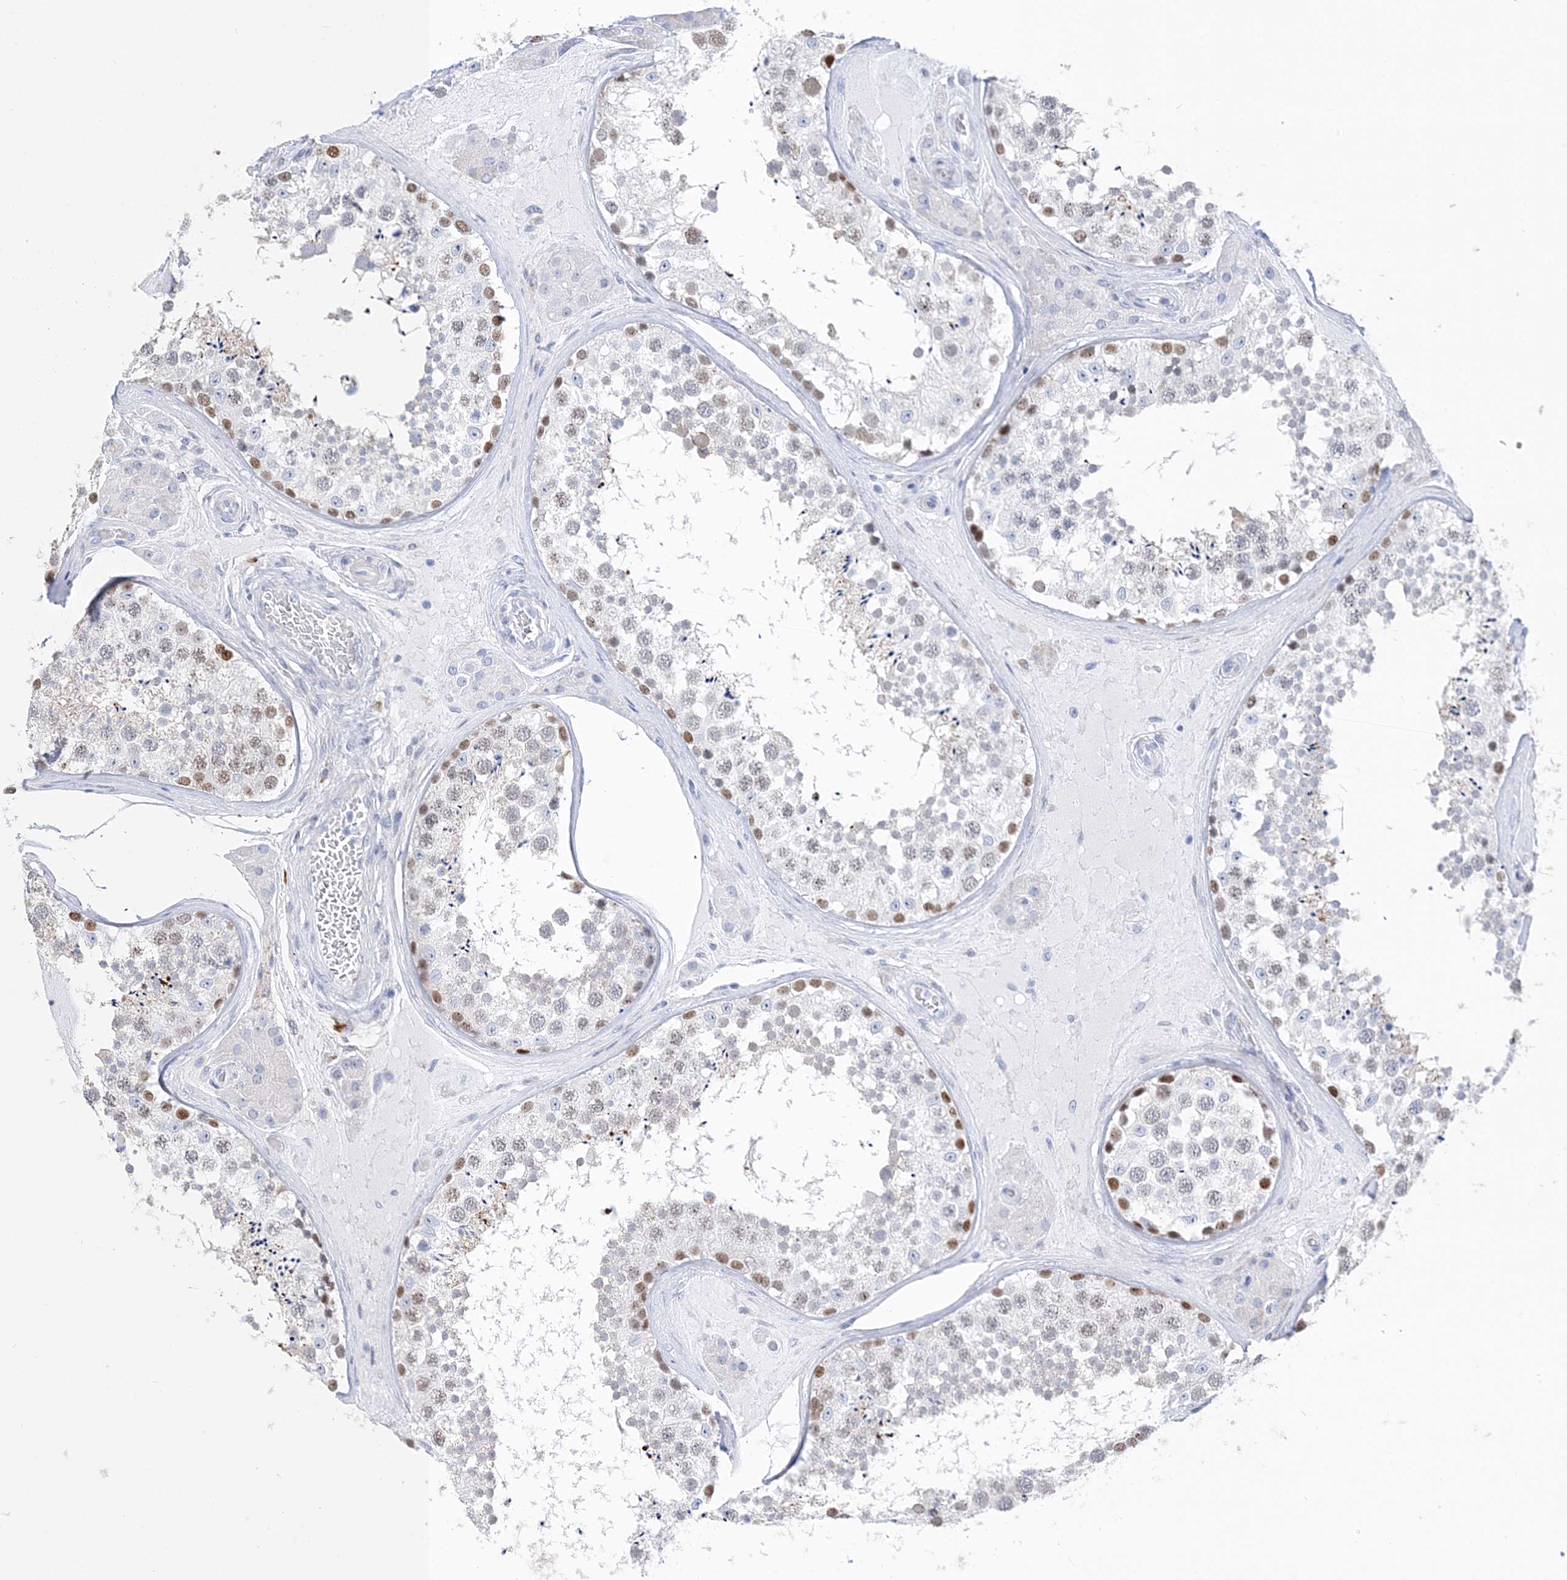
{"staining": {"intensity": "moderate", "quantity": "25%-75%", "location": "nuclear"}, "tissue": "testis", "cell_type": "Cells in seminiferous ducts", "image_type": "normal", "snomed": [{"axis": "morphology", "description": "Normal tissue, NOS"}, {"axis": "topography", "description": "Testis"}], "caption": "Brown immunohistochemical staining in unremarkable testis shows moderate nuclear expression in about 25%-75% of cells in seminiferous ducts. Using DAB (brown) and hematoxylin (blue) stains, captured at high magnification using brightfield microscopy.", "gene": "TSPYL6", "patient": {"sex": "male", "age": 46}}